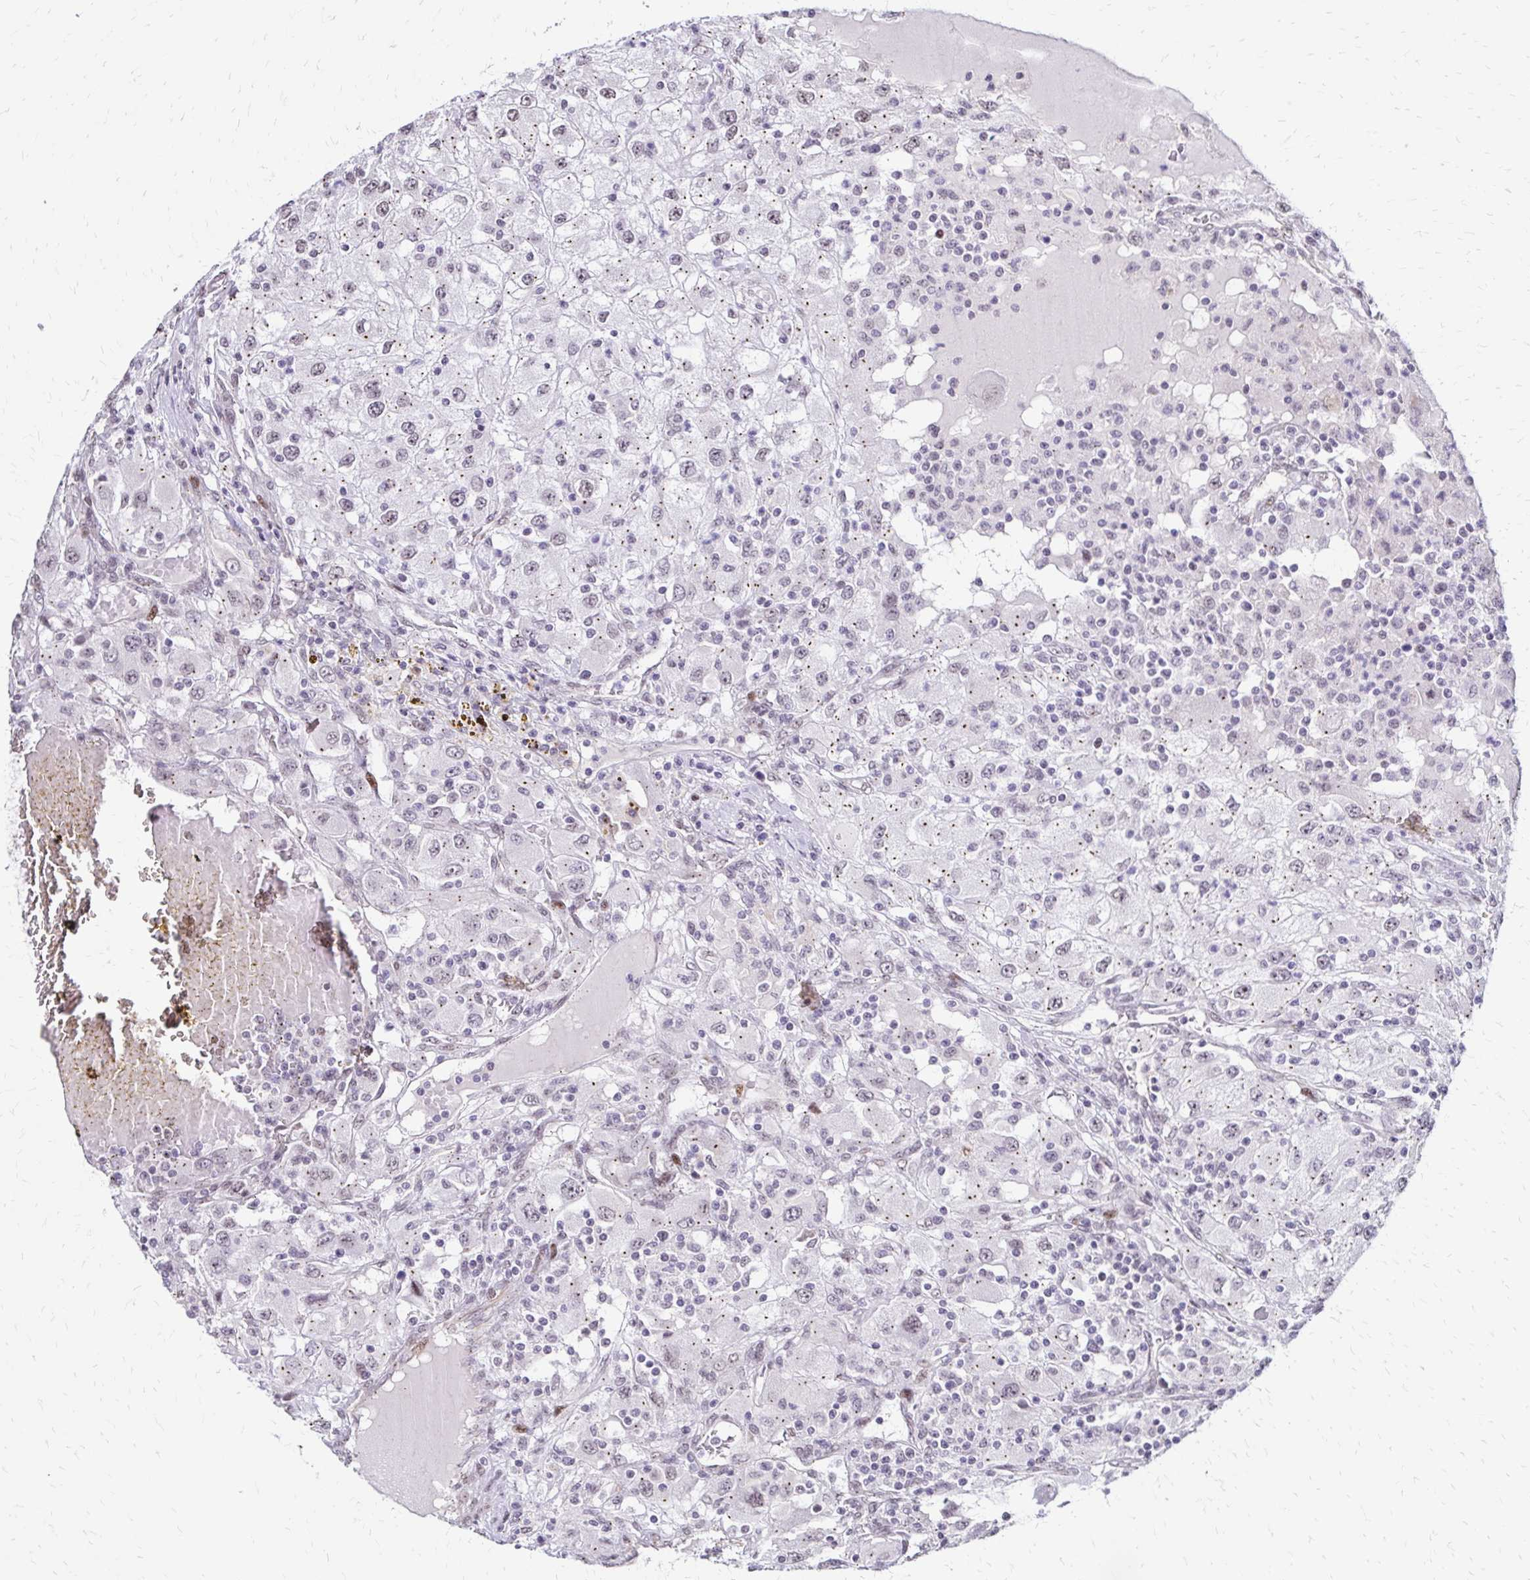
{"staining": {"intensity": "weak", "quantity": ">75%", "location": "cytoplasmic/membranous"}, "tissue": "renal cancer", "cell_type": "Tumor cells", "image_type": "cancer", "snomed": [{"axis": "morphology", "description": "Adenocarcinoma, NOS"}, {"axis": "topography", "description": "Kidney"}], "caption": "Renal cancer (adenocarcinoma) stained with immunohistochemistry (IHC) demonstrates weak cytoplasmic/membranous expression in approximately >75% of tumor cells.", "gene": "TOB1", "patient": {"sex": "female", "age": 67}}